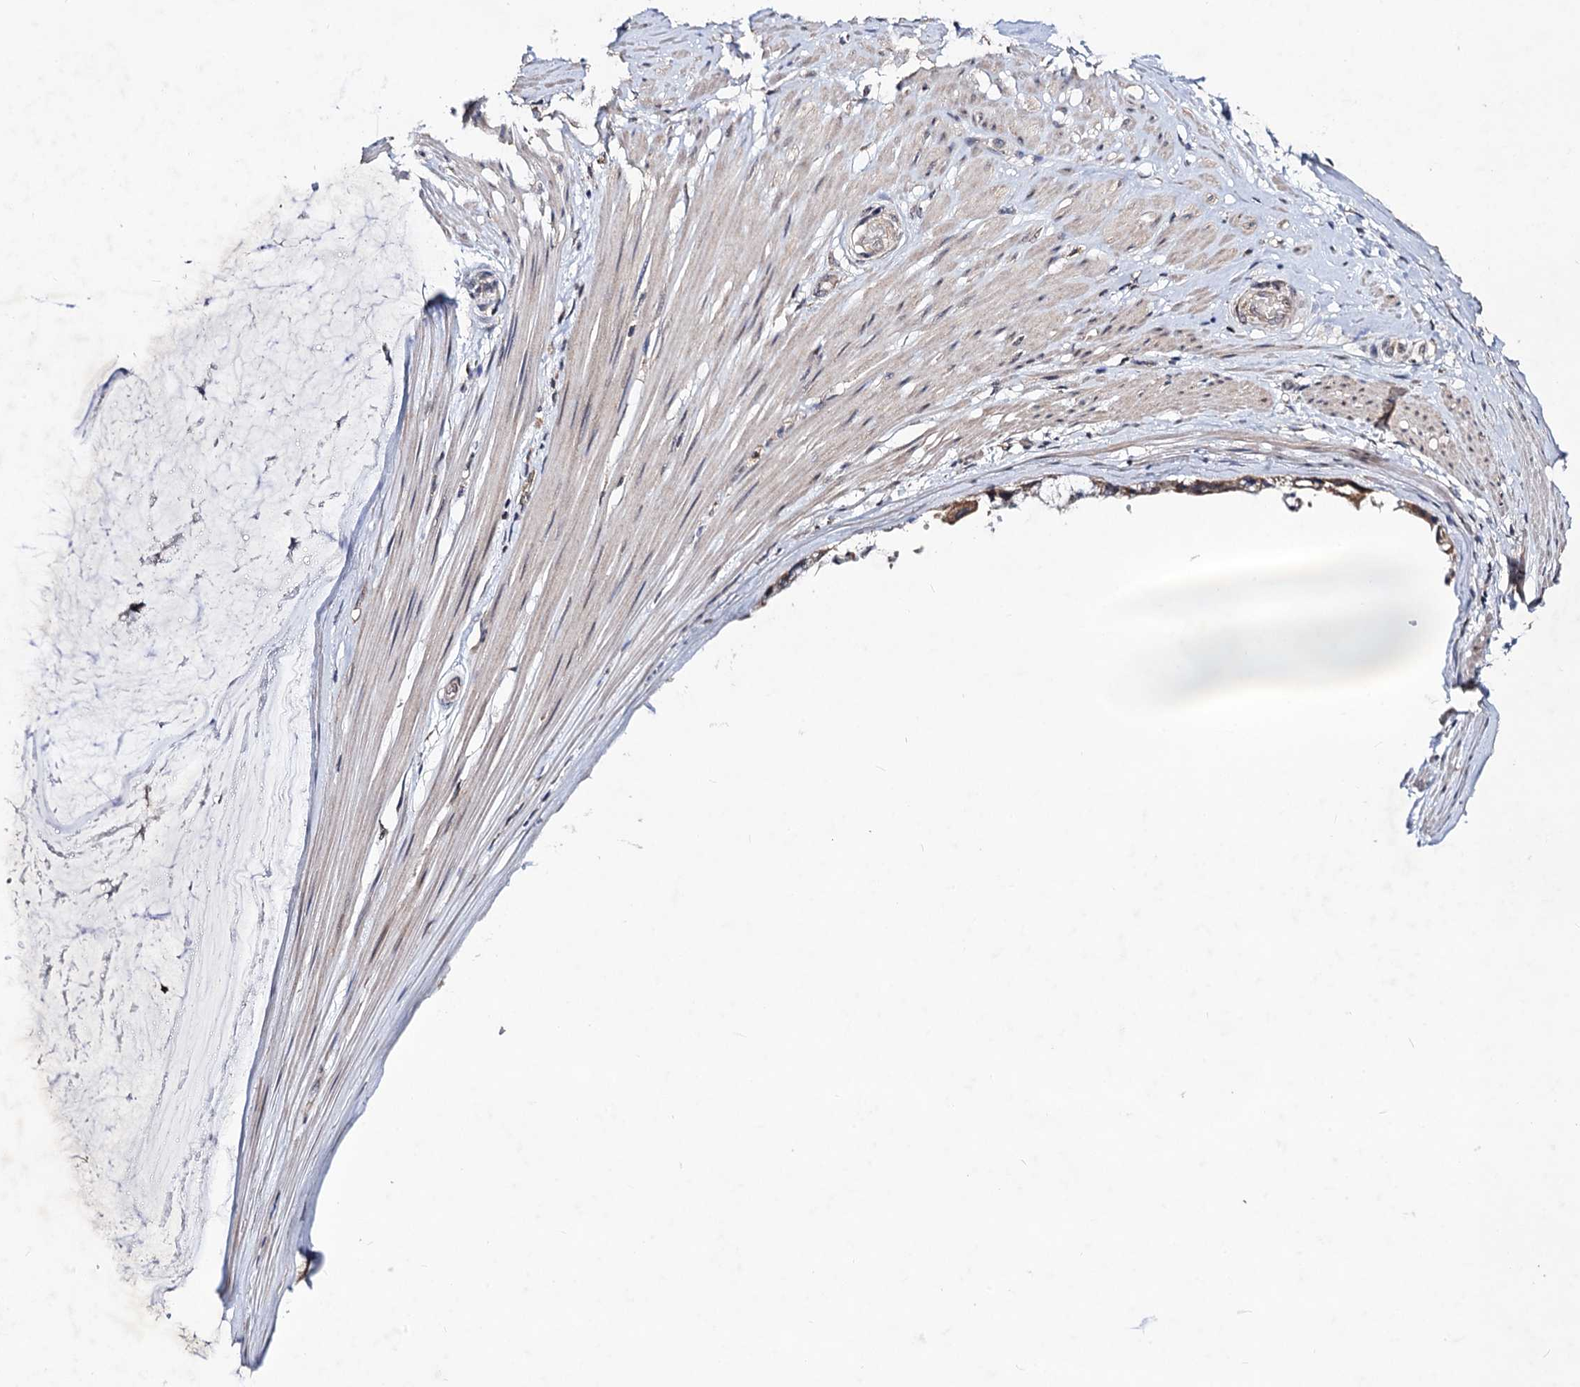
{"staining": {"intensity": "moderate", "quantity": ">75%", "location": "cytoplasmic/membranous"}, "tissue": "ovarian cancer", "cell_type": "Tumor cells", "image_type": "cancer", "snomed": [{"axis": "morphology", "description": "Cystadenocarcinoma, mucinous, NOS"}, {"axis": "topography", "description": "Ovary"}], "caption": "Immunohistochemistry of human ovarian cancer (mucinous cystadenocarcinoma) demonstrates medium levels of moderate cytoplasmic/membranous expression in about >75% of tumor cells. (DAB IHC with brightfield microscopy, high magnification).", "gene": "VPS37D", "patient": {"sex": "female", "age": 39}}